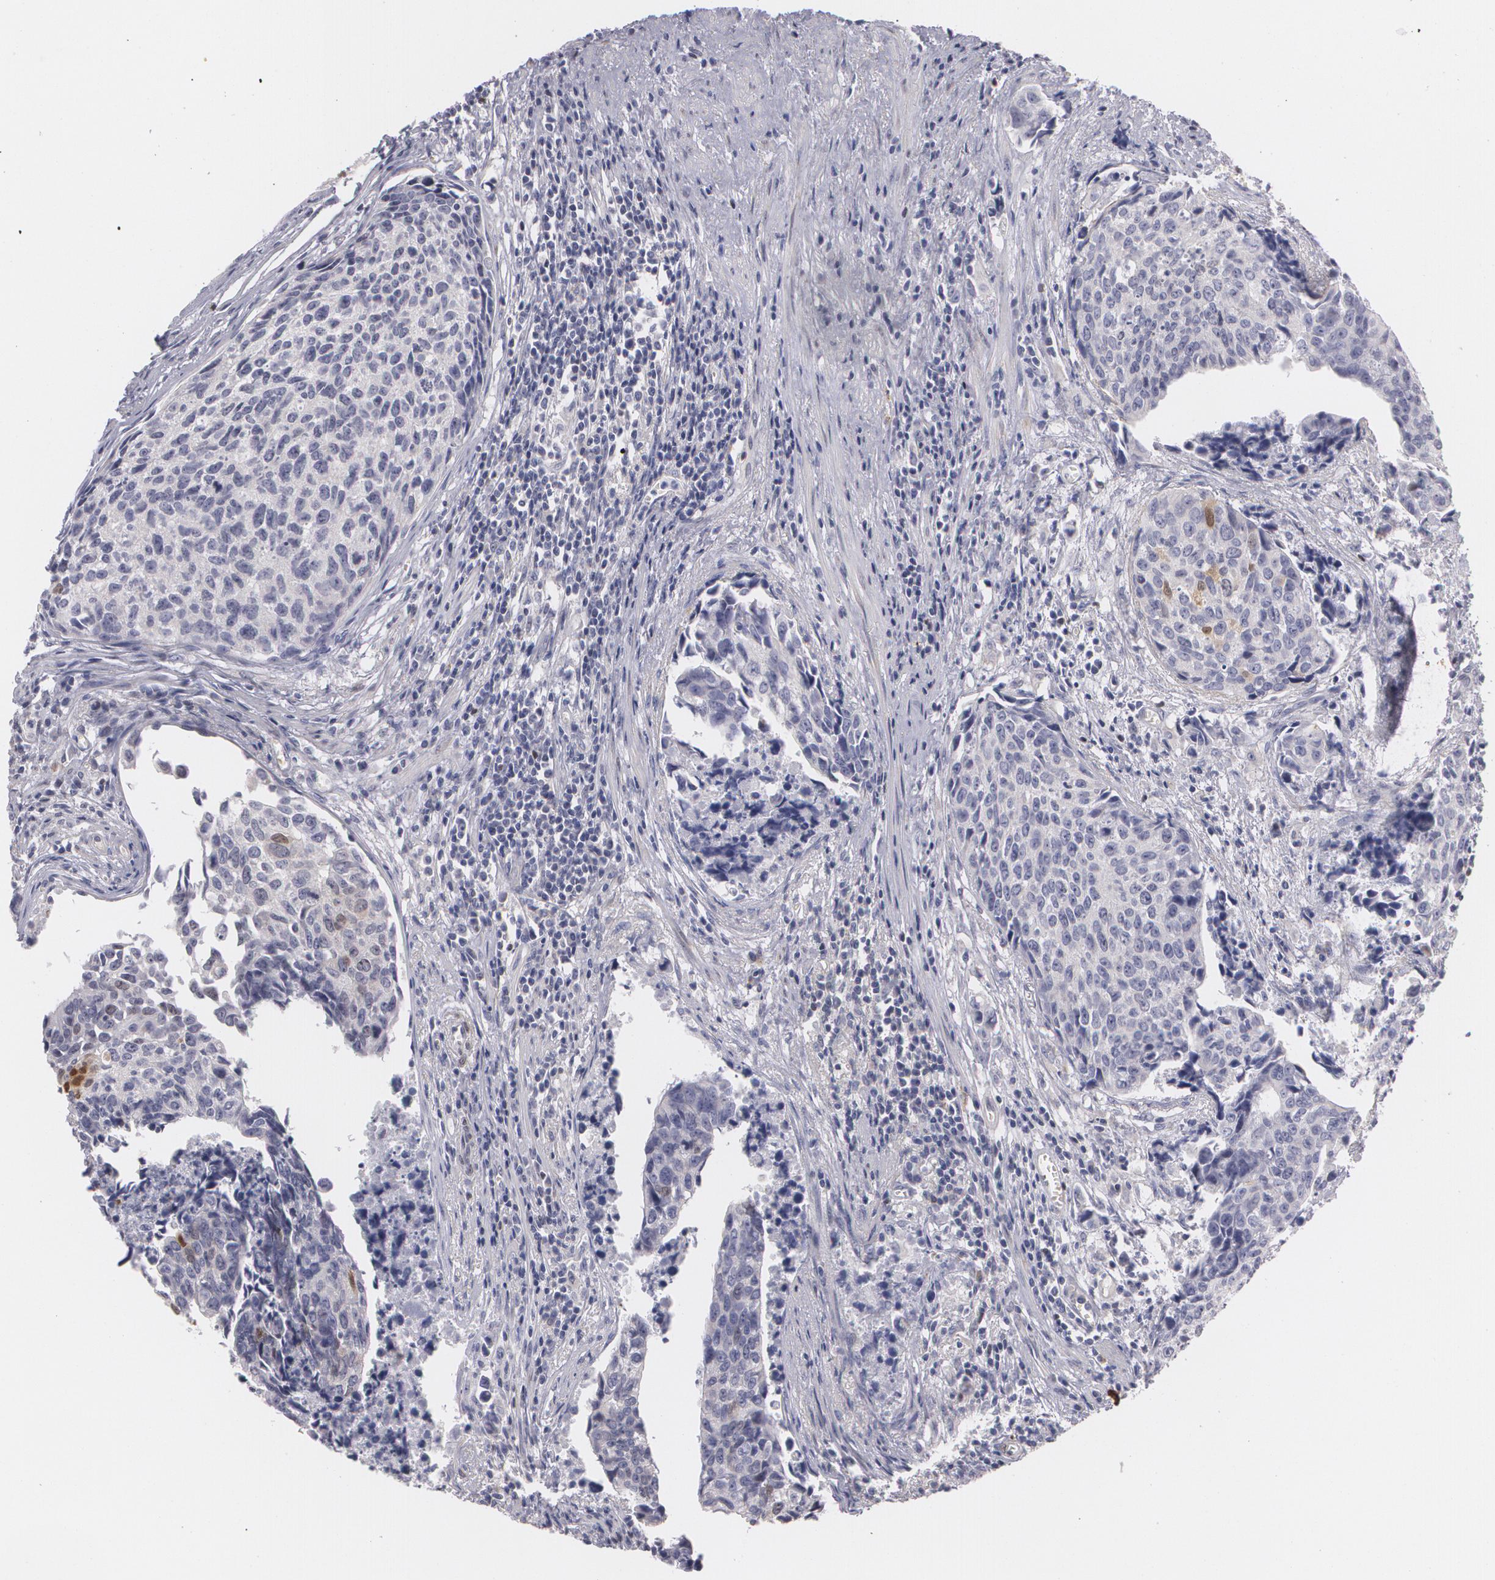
{"staining": {"intensity": "moderate", "quantity": "<25%", "location": "nuclear"}, "tissue": "urothelial cancer", "cell_type": "Tumor cells", "image_type": "cancer", "snomed": [{"axis": "morphology", "description": "Urothelial carcinoma, High grade"}, {"axis": "topography", "description": "Urinary bladder"}], "caption": "Tumor cells demonstrate low levels of moderate nuclear expression in about <25% of cells in urothelial carcinoma (high-grade).", "gene": "ZBTB16", "patient": {"sex": "male", "age": 81}}